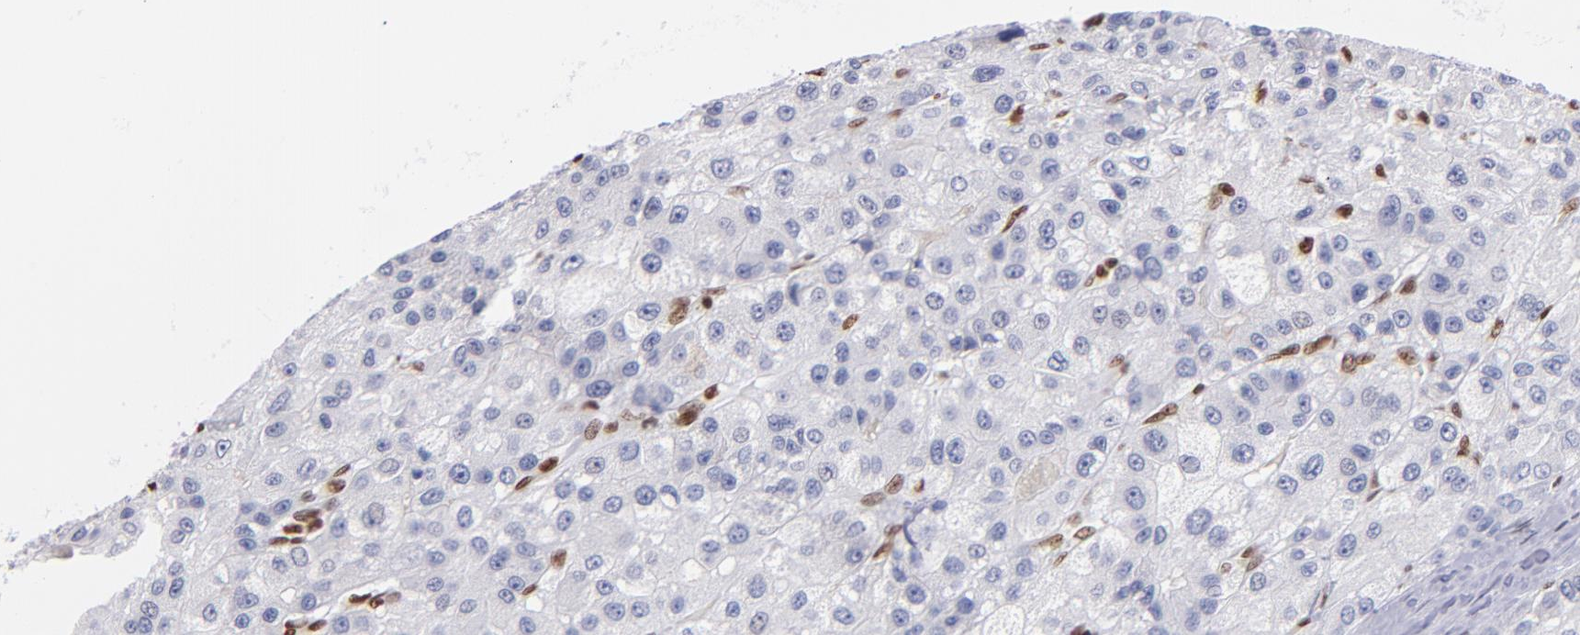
{"staining": {"intensity": "negative", "quantity": "none", "location": "none"}, "tissue": "liver cancer", "cell_type": "Tumor cells", "image_type": "cancer", "snomed": [{"axis": "morphology", "description": "Carcinoma, Hepatocellular, NOS"}, {"axis": "topography", "description": "Liver"}], "caption": "This is an immunohistochemistry (IHC) micrograph of human hepatocellular carcinoma (liver). There is no positivity in tumor cells.", "gene": "IFI16", "patient": {"sex": "male", "age": 80}}